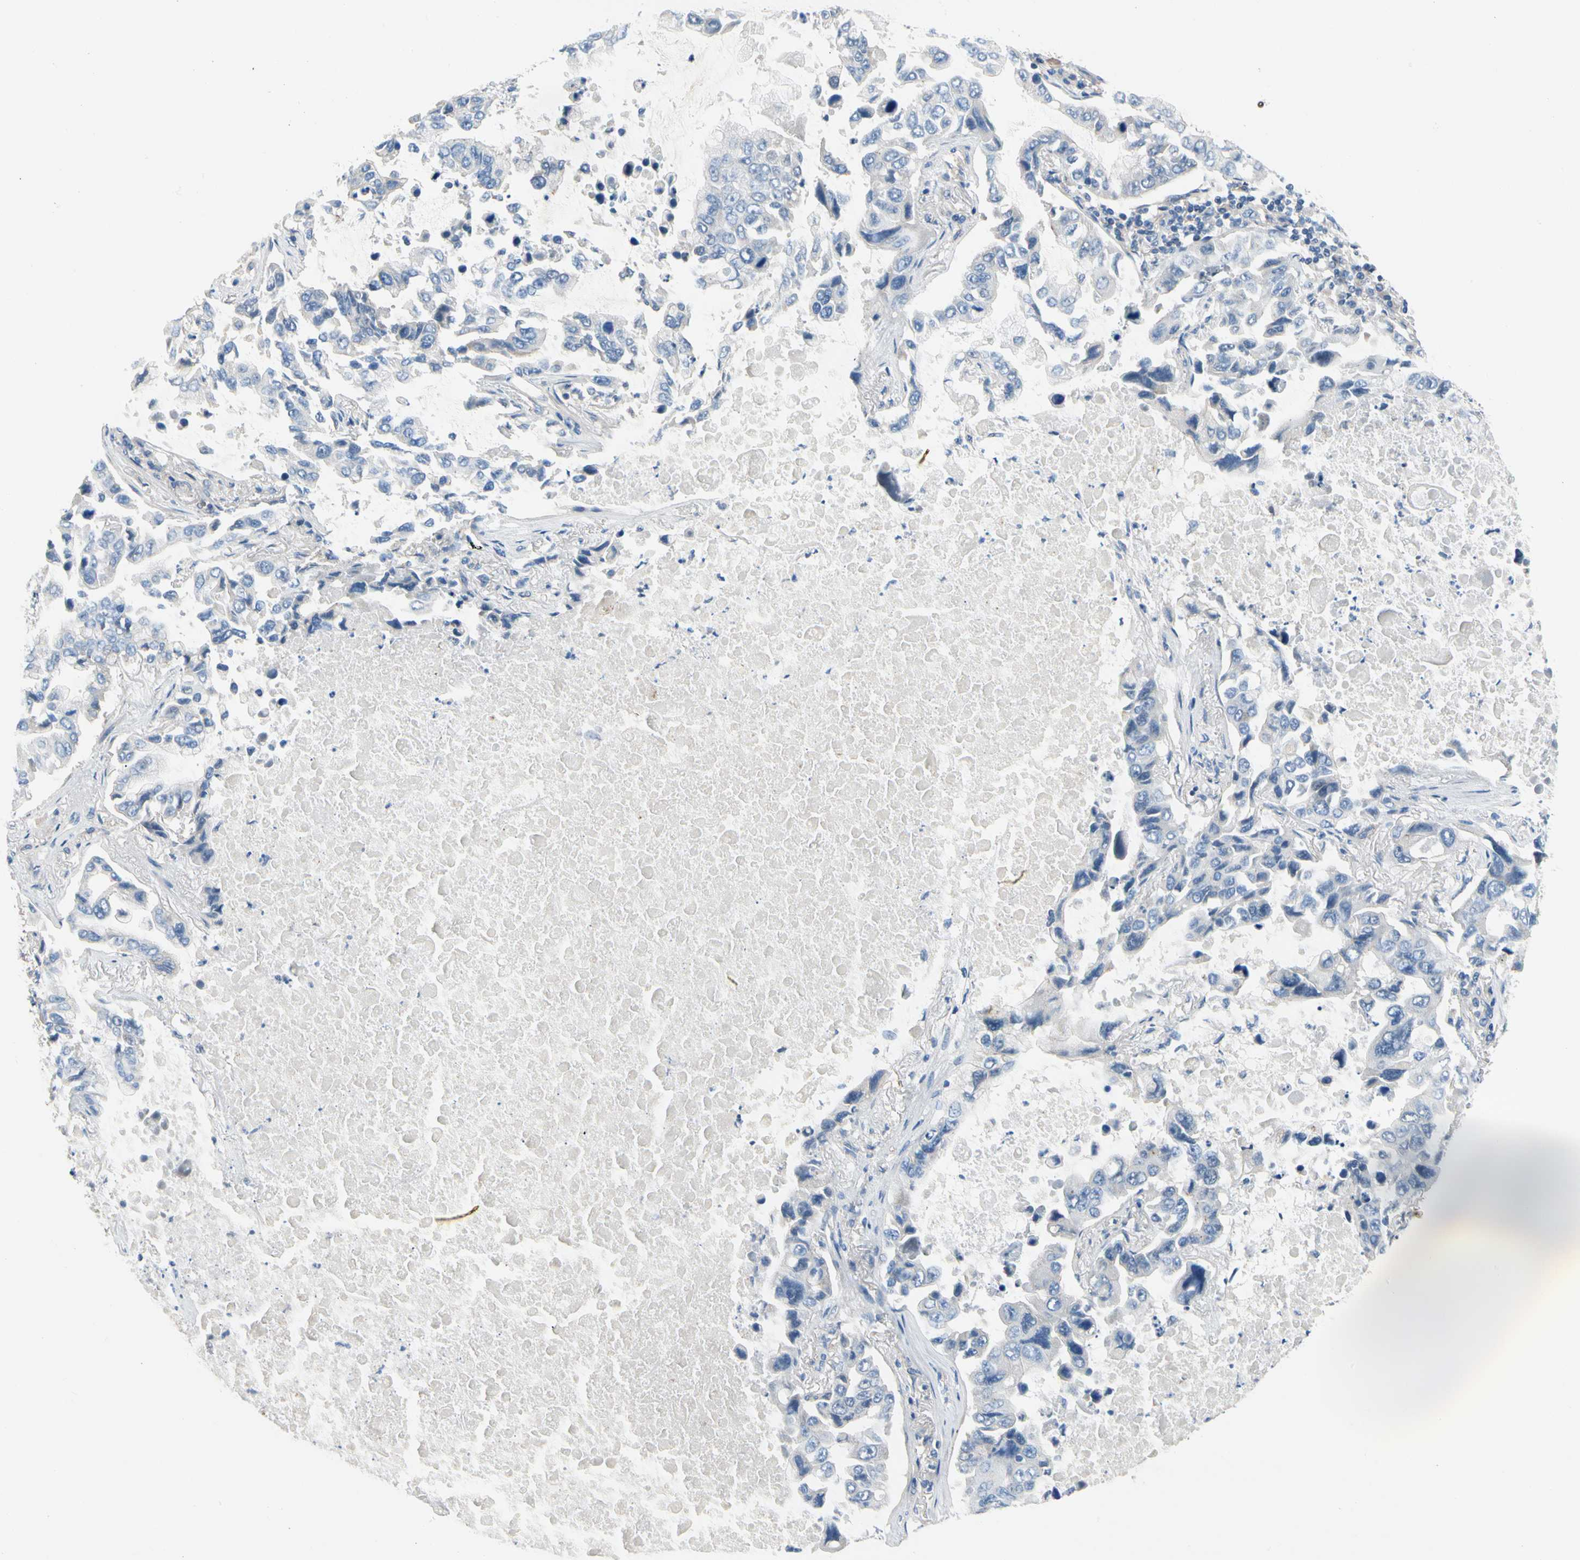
{"staining": {"intensity": "negative", "quantity": "none", "location": "none"}, "tissue": "lung cancer", "cell_type": "Tumor cells", "image_type": "cancer", "snomed": [{"axis": "morphology", "description": "Adenocarcinoma, NOS"}, {"axis": "topography", "description": "Lung"}], "caption": "Histopathology image shows no significant protein expression in tumor cells of lung cancer.", "gene": "CA14", "patient": {"sex": "male", "age": 64}}